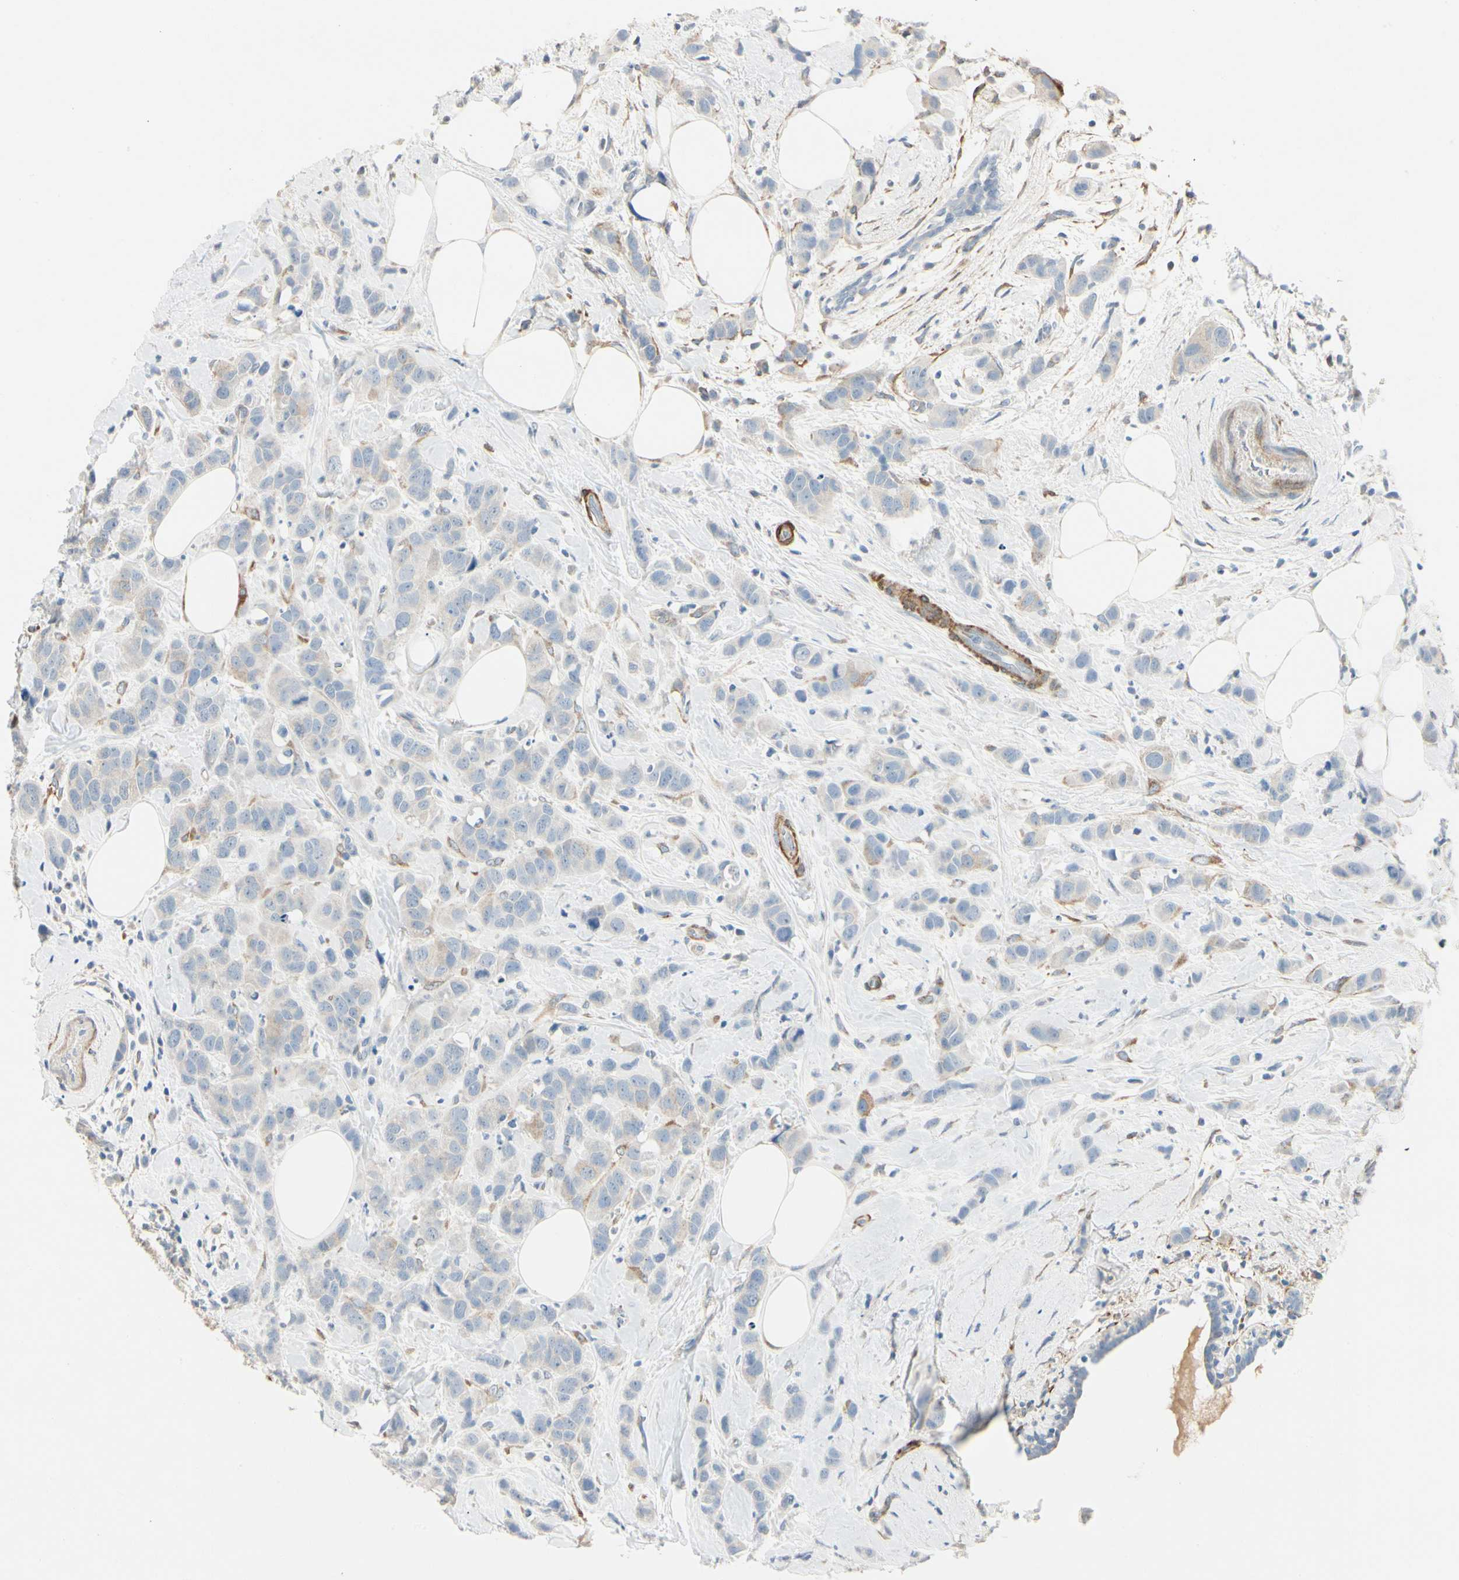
{"staining": {"intensity": "negative", "quantity": "none", "location": "none"}, "tissue": "breast cancer", "cell_type": "Tumor cells", "image_type": "cancer", "snomed": [{"axis": "morphology", "description": "Normal tissue, NOS"}, {"axis": "morphology", "description": "Duct carcinoma"}, {"axis": "topography", "description": "Breast"}], "caption": "DAB immunohistochemical staining of breast intraductal carcinoma displays no significant expression in tumor cells.", "gene": "AMPH", "patient": {"sex": "female", "age": 50}}